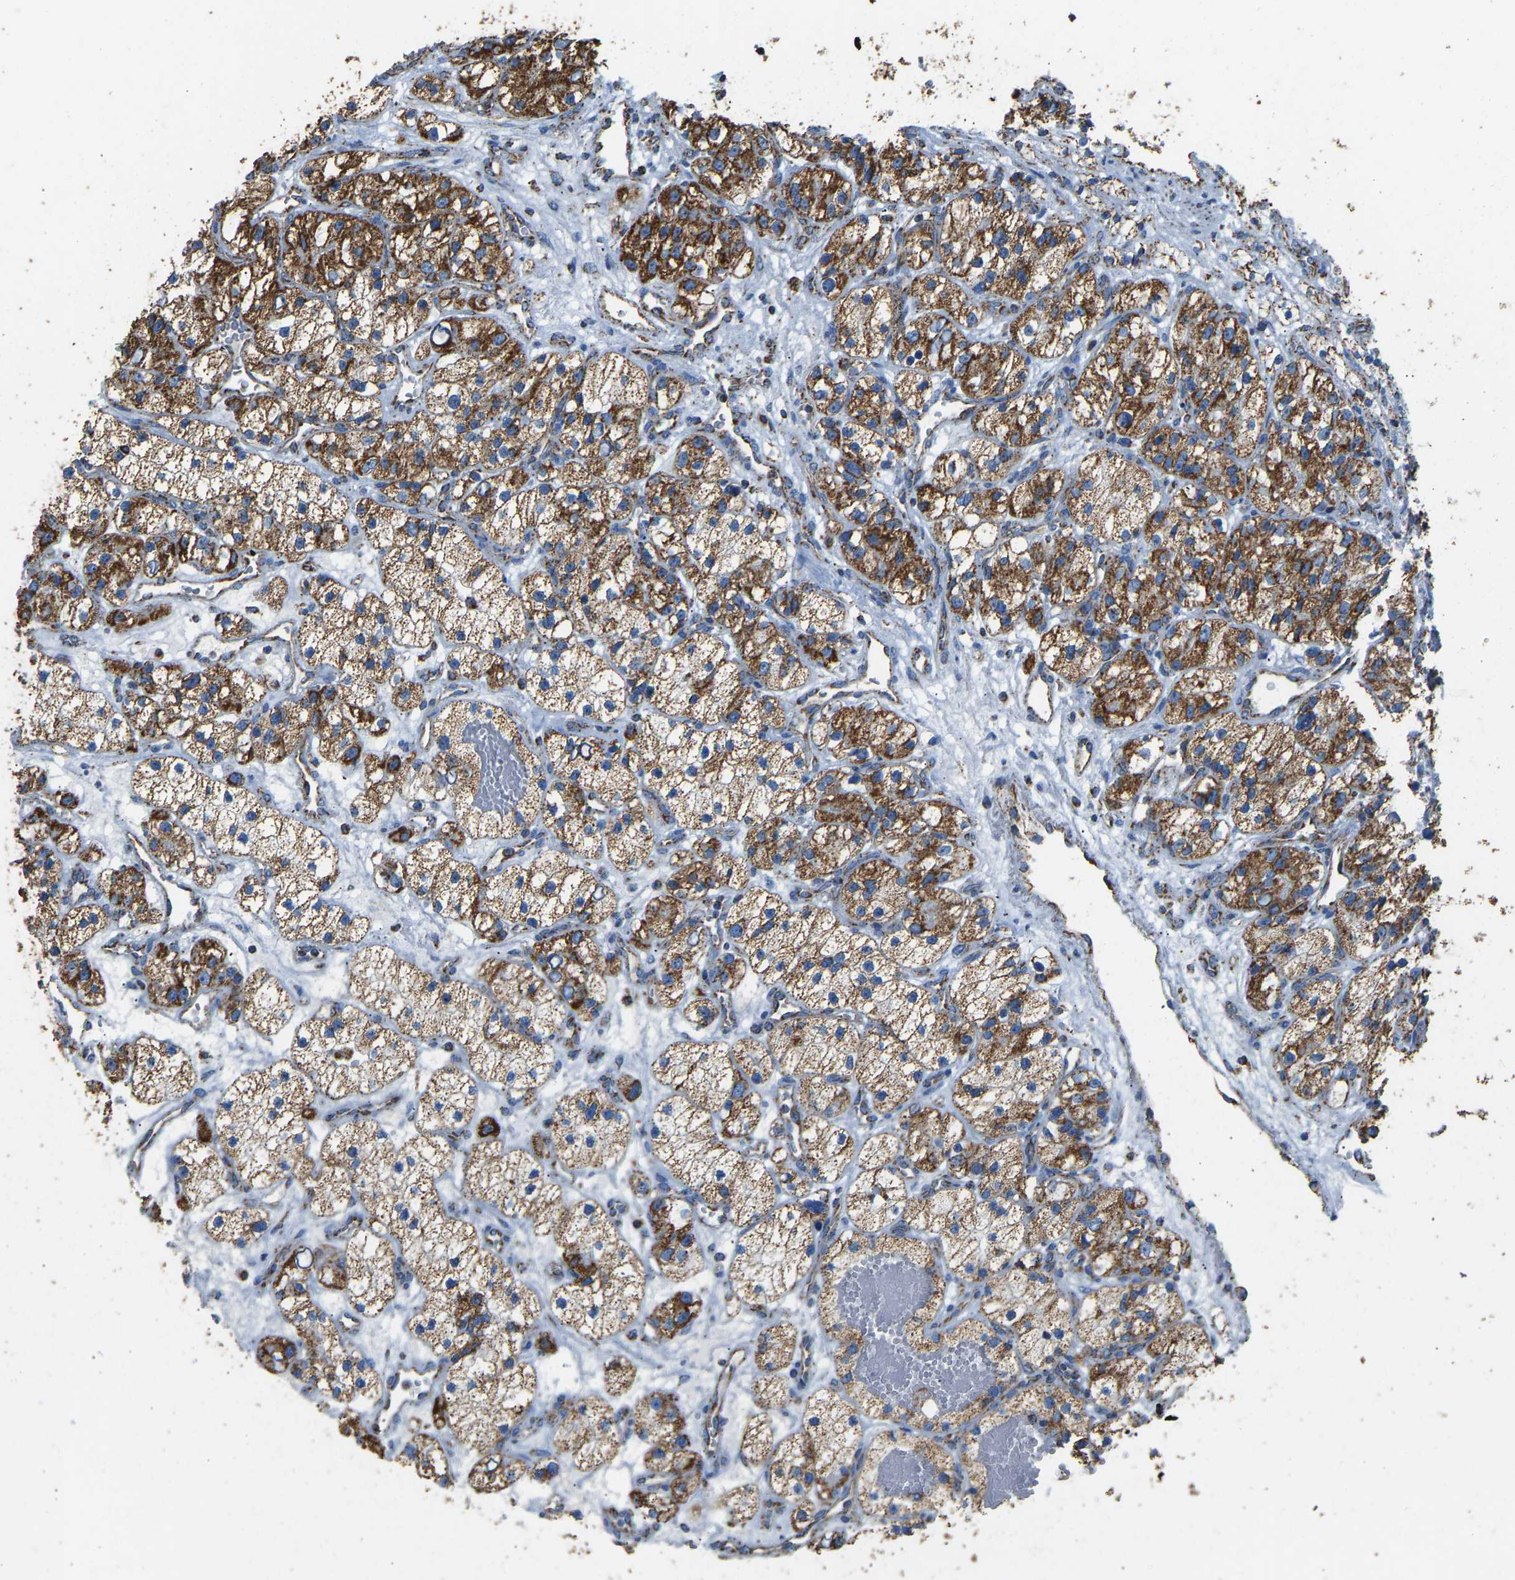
{"staining": {"intensity": "strong", "quantity": ">75%", "location": "cytoplasmic/membranous"}, "tissue": "renal cancer", "cell_type": "Tumor cells", "image_type": "cancer", "snomed": [{"axis": "morphology", "description": "Adenocarcinoma, NOS"}, {"axis": "topography", "description": "Kidney"}], "caption": "High-power microscopy captured an IHC image of renal cancer (adenocarcinoma), revealing strong cytoplasmic/membranous positivity in approximately >75% of tumor cells.", "gene": "IRX6", "patient": {"sex": "female", "age": 57}}